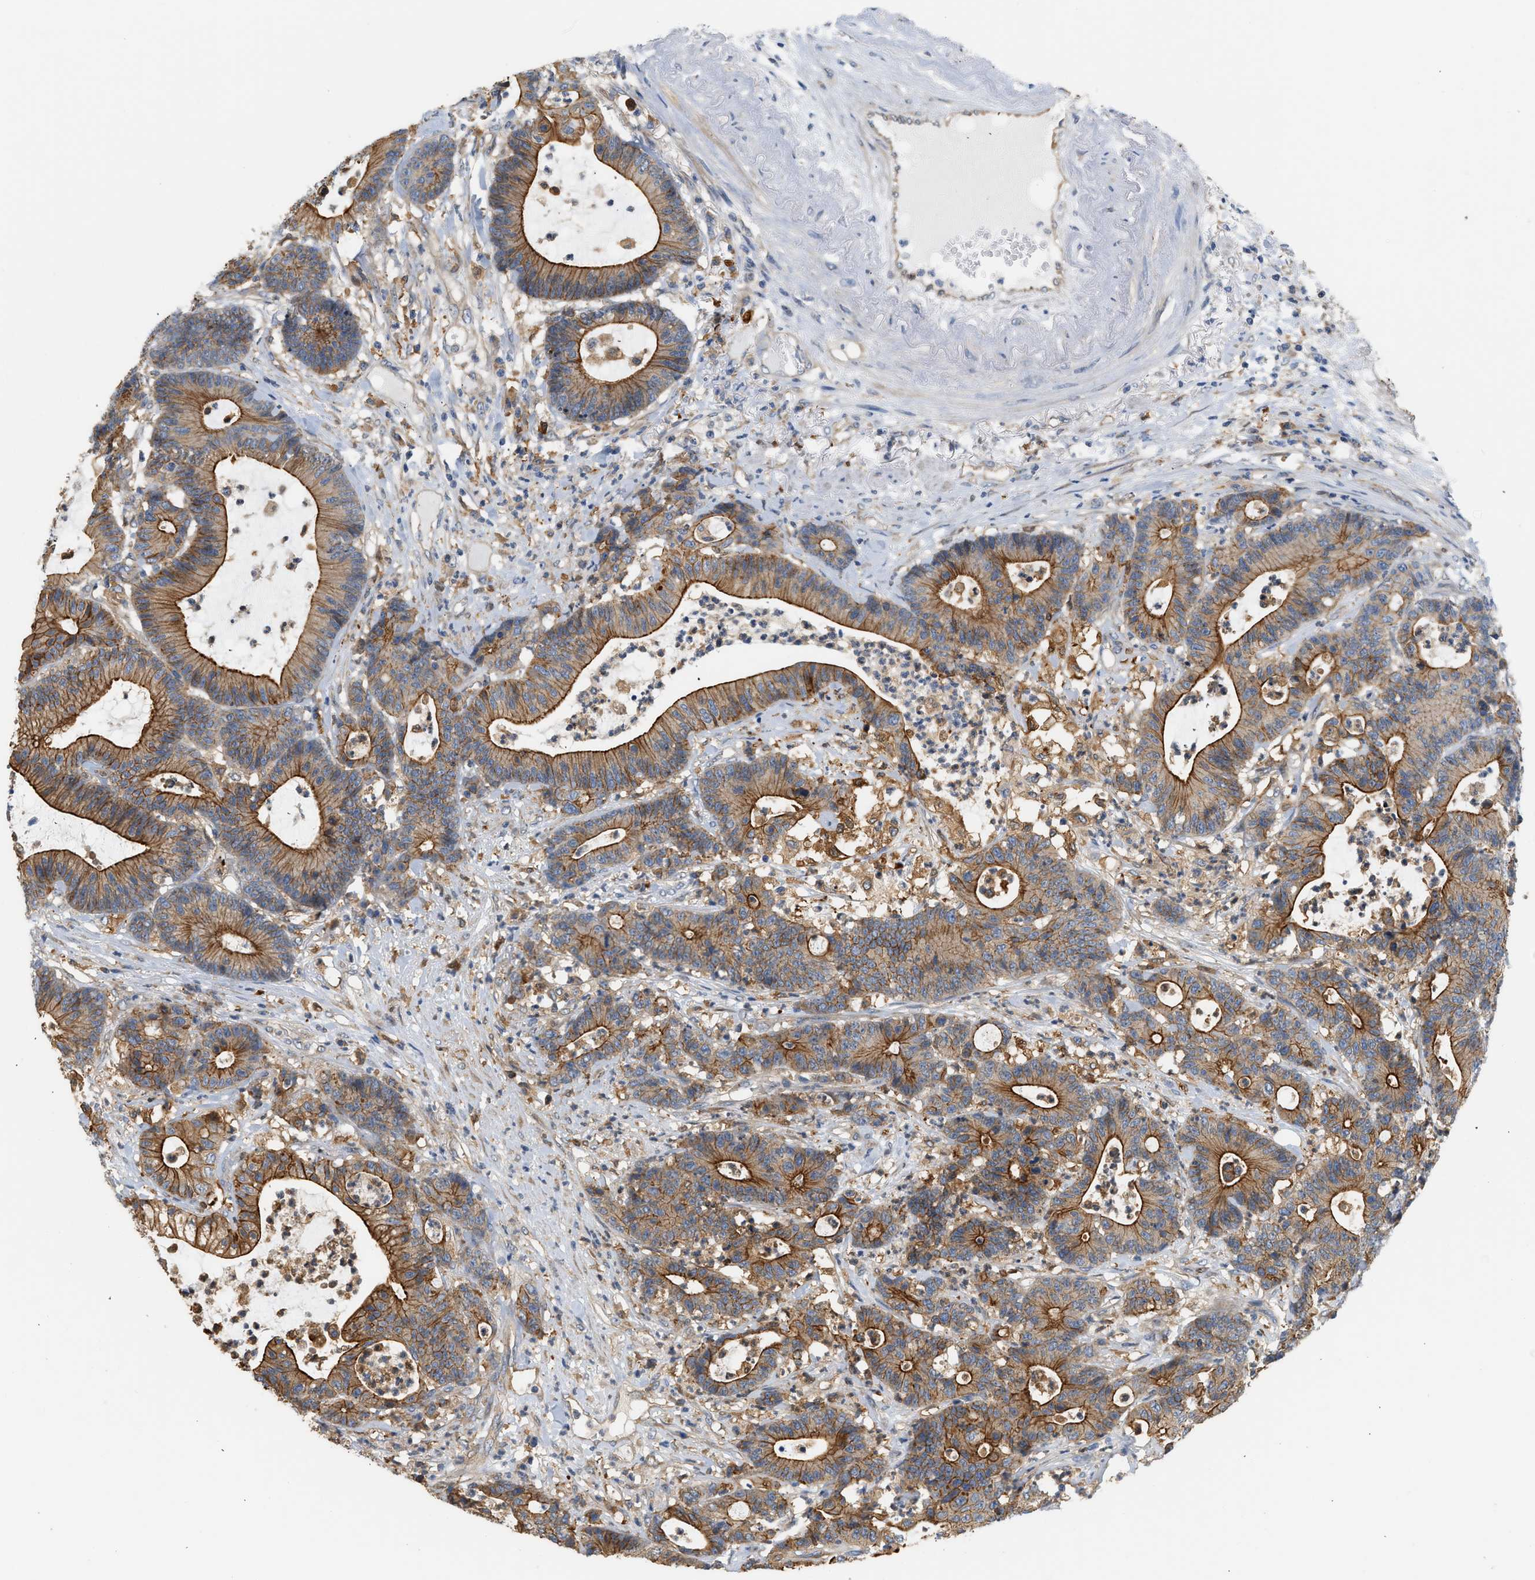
{"staining": {"intensity": "moderate", "quantity": ">75%", "location": "cytoplasmic/membranous"}, "tissue": "colorectal cancer", "cell_type": "Tumor cells", "image_type": "cancer", "snomed": [{"axis": "morphology", "description": "Adenocarcinoma, NOS"}, {"axis": "topography", "description": "Colon"}], "caption": "Colorectal adenocarcinoma stained with a protein marker demonstrates moderate staining in tumor cells.", "gene": "CTXN1", "patient": {"sex": "female", "age": 84}}